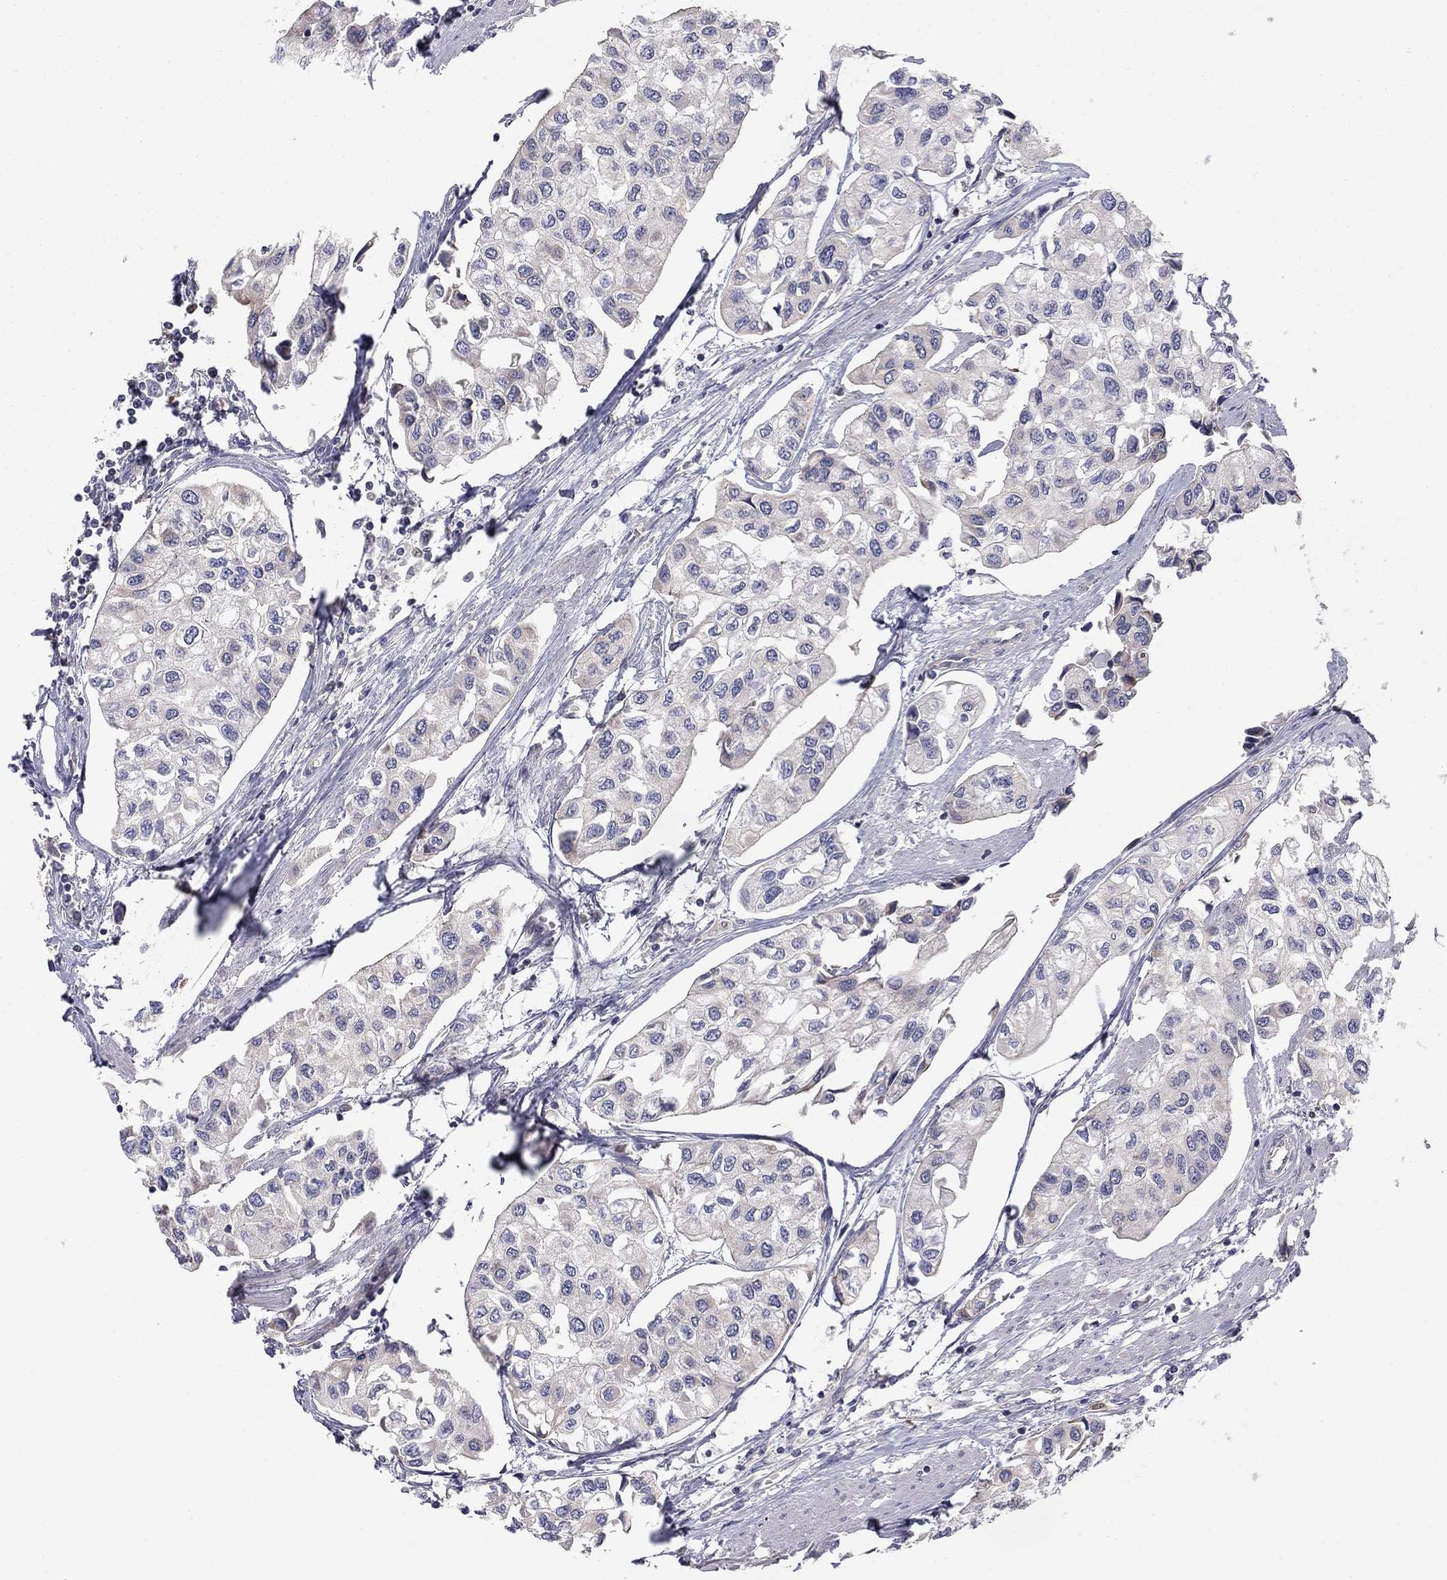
{"staining": {"intensity": "negative", "quantity": "none", "location": "none"}, "tissue": "urothelial cancer", "cell_type": "Tumor cells", "image_type": "cancer", "snomed": [{"axis": "morphology", "description": "Urothelial carcinoma, High grade"}, {"axis": "topography", "description": "Urinary bladder"}], "caption": "Immunohistochemistry (IHC) photomicrograph of high-grade urothelial carcinoma stained for a protein (brown), which exhibits no positivity in tumor cells.", "gene": "BCL11A", "patient": {"sex": "male", "age": 73}}